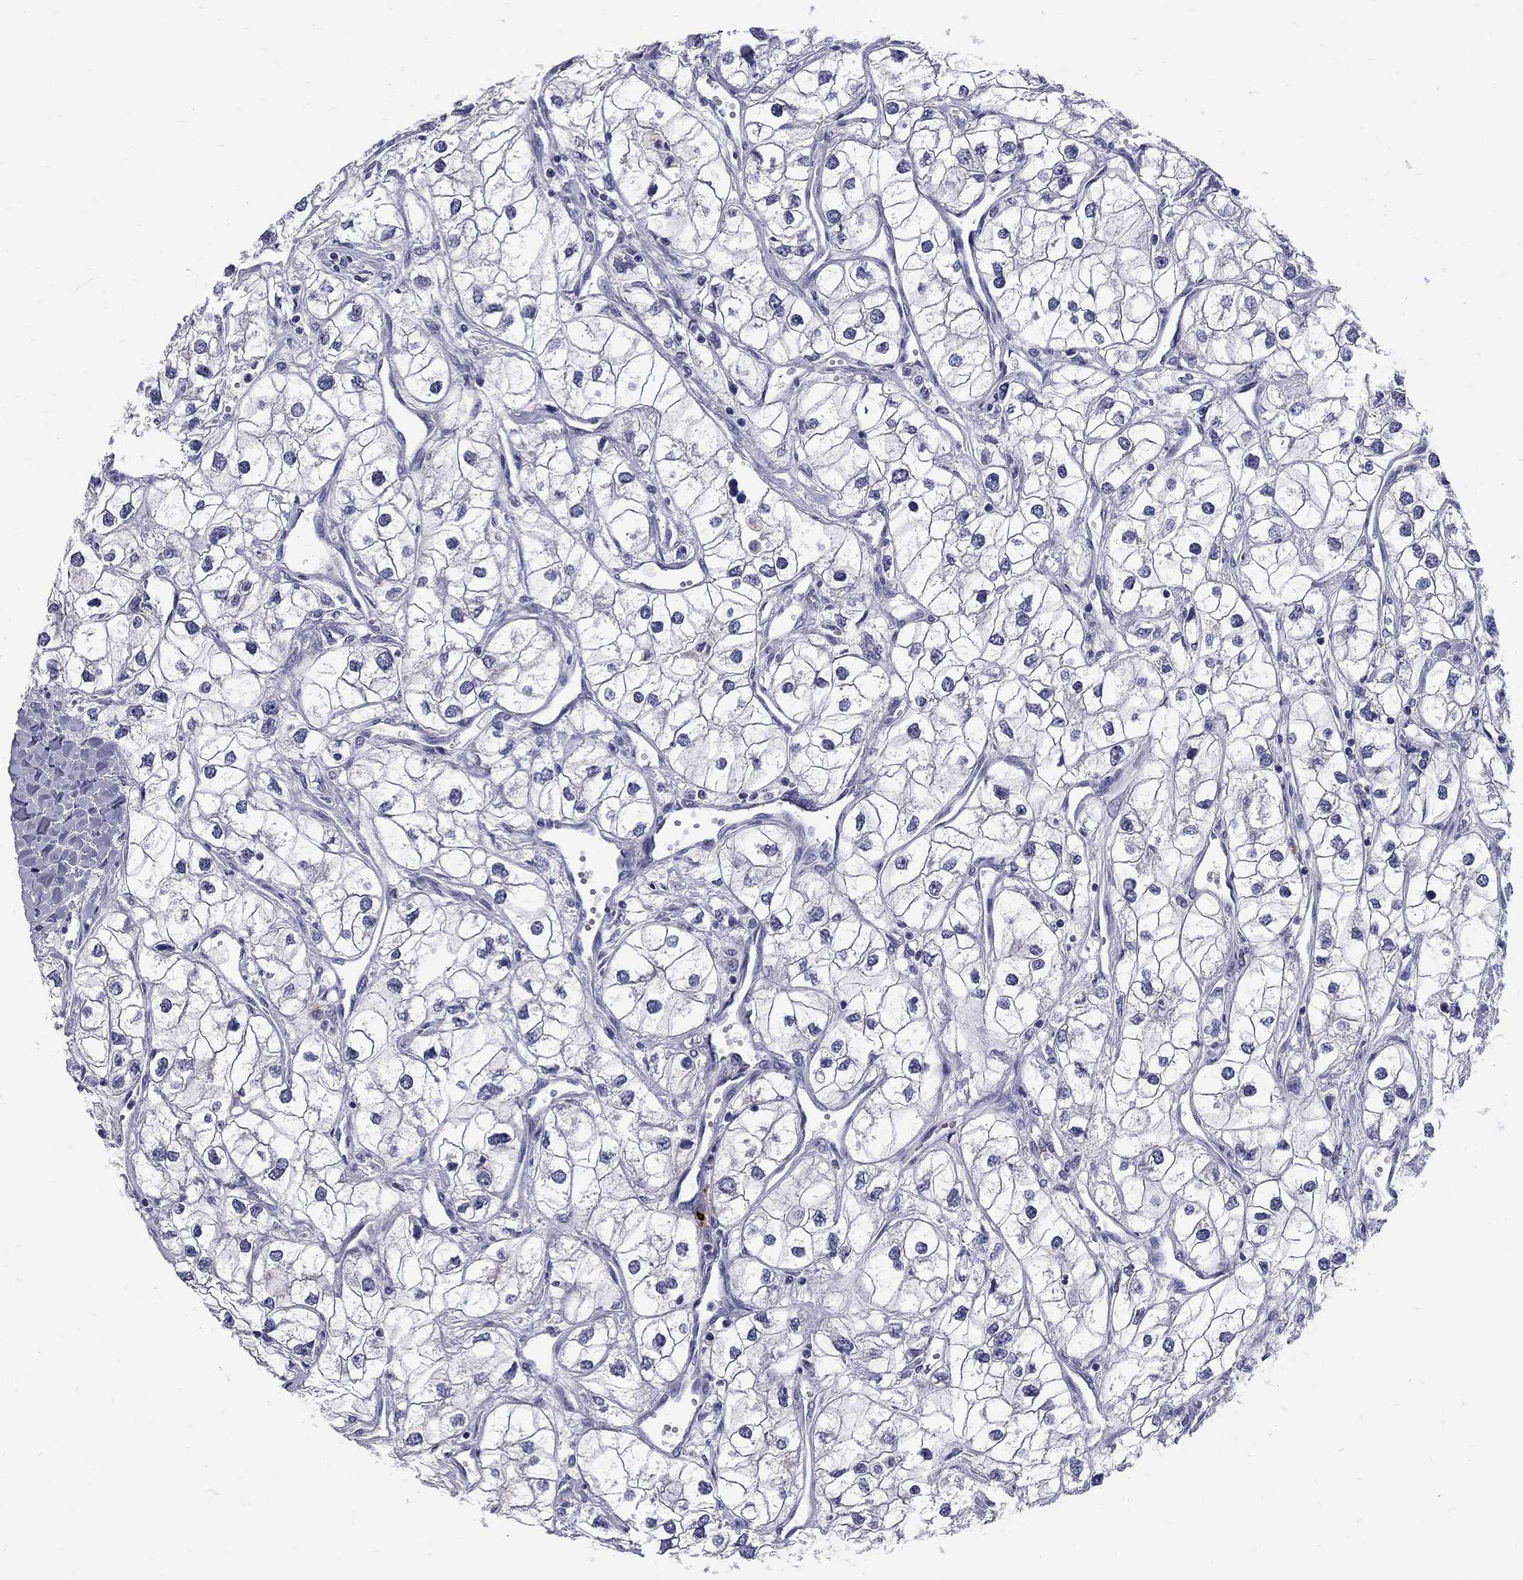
{"staining": {"intensity": "negative", "quantity": "none", "location": "none"}, "tissue": "renal cancer", "cell_type": "Tumor cells", "image_type": "cancer", "snomed": [{"axis": "morphology", "description": "Adenocarcinoma, NOS"}, {"axis": "topography", "description": "Kidney"}], "caption": "Immunohistochemistry histopathology image of renal cancer stained for a protein (brown), which shows no positivity in tumor cells.", "gene": "TP53TG5", "patient": {"sex": "male", "age": 59}}